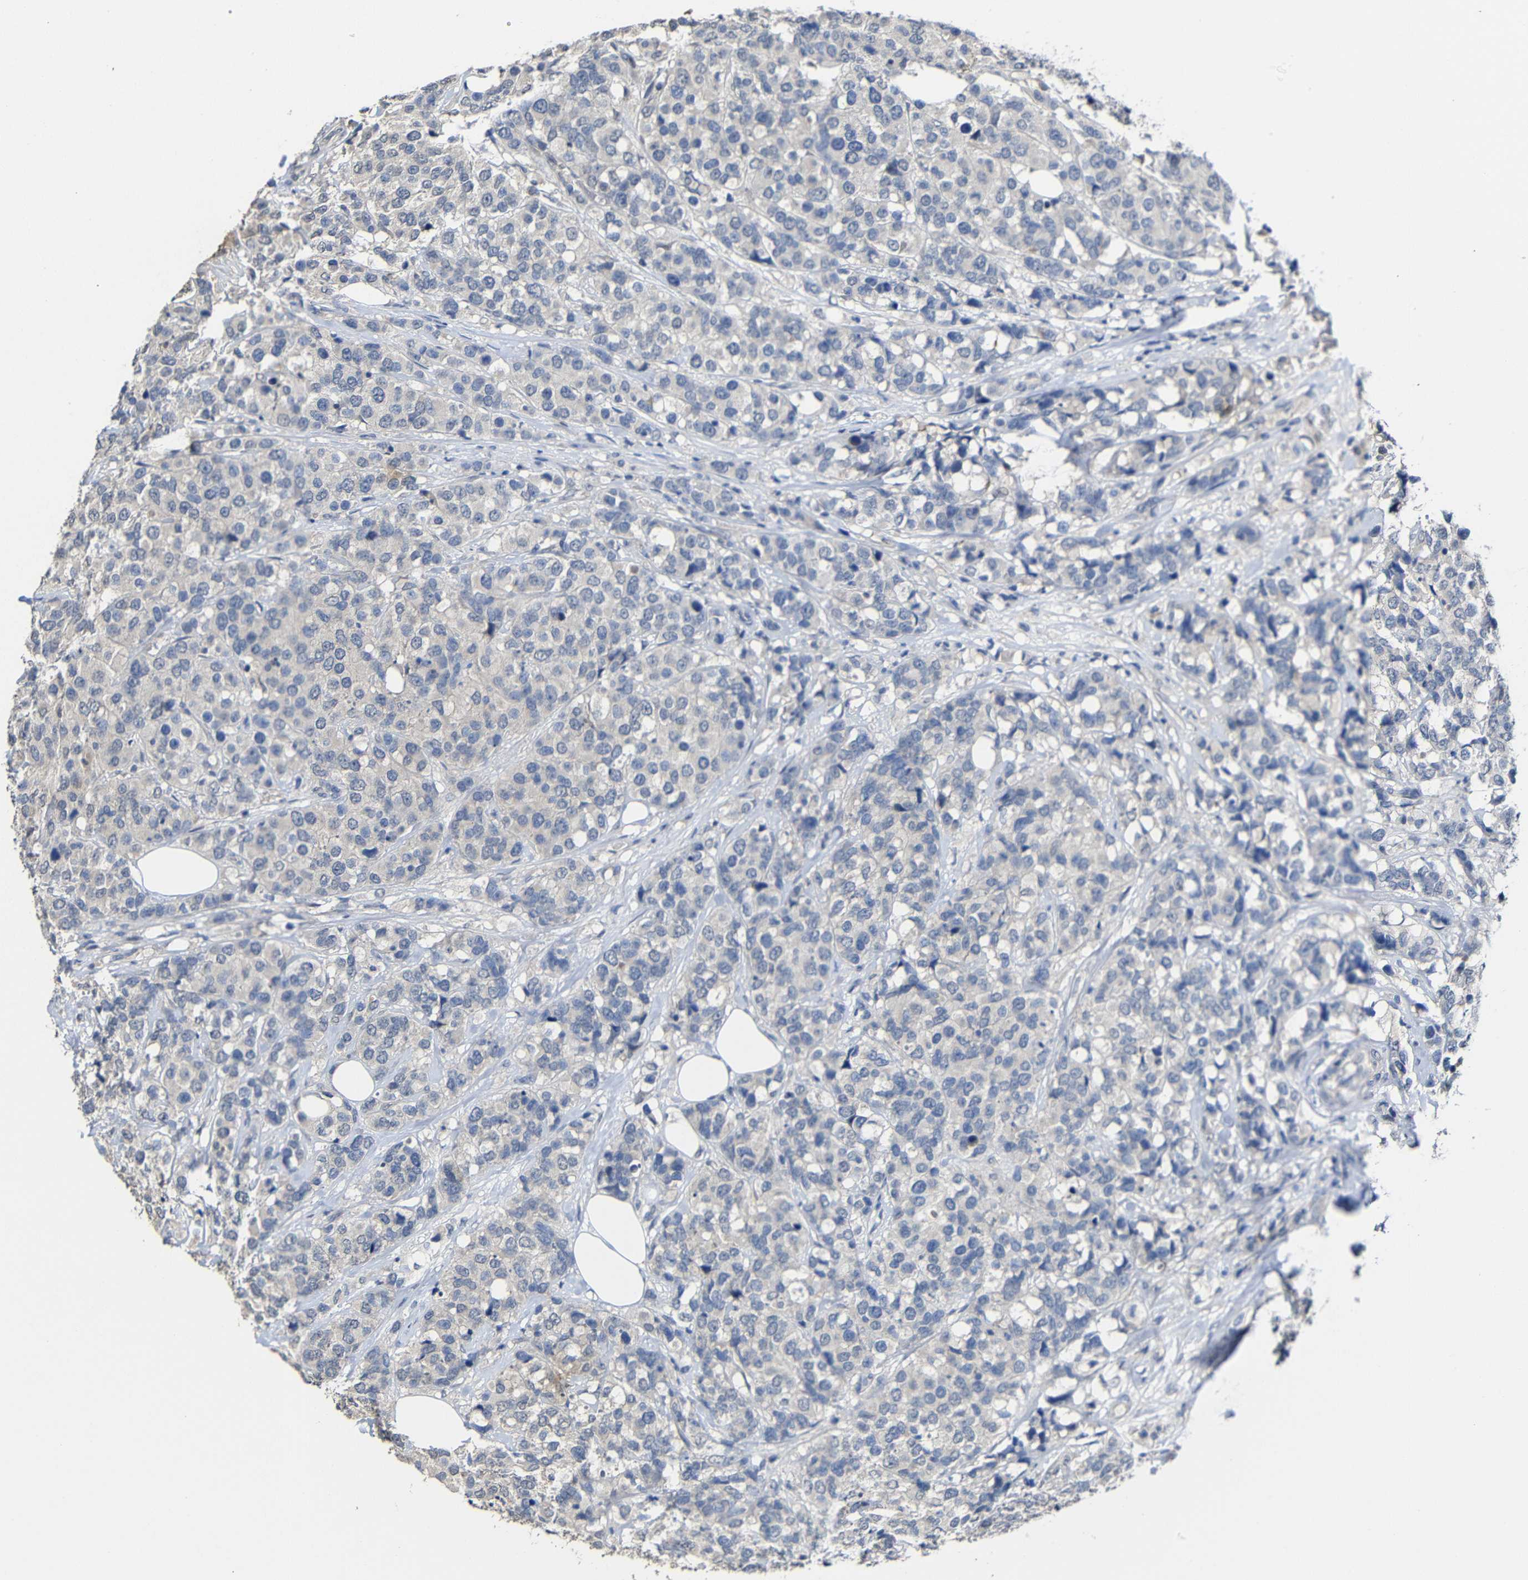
{"staining": {"intensity": "weak", "quantity": "25%-75%", "location": "cytoplasmic/membranous"}, "tissue": "breast cancer", "cell_type": "Tumor cells", "image_type": "cancer", "snomed": [{"axis": "morphology", "description": "Lobular carcinoma"}, {"axis": "topography", "description": "Breast"}], "caption": "A histopathology image of breast cancer stained for a protein displays weak cytoplasmic/membranous brown staining in tumor cells. The protein of interest is stained brown, and the nuclei are stained in blue (DAB (3,3'-diaminobenzidine) IHC with brightfield microscopy, high magnification).", "gene": "ATG12", "patient": {"sex": "female", "age": 59}}